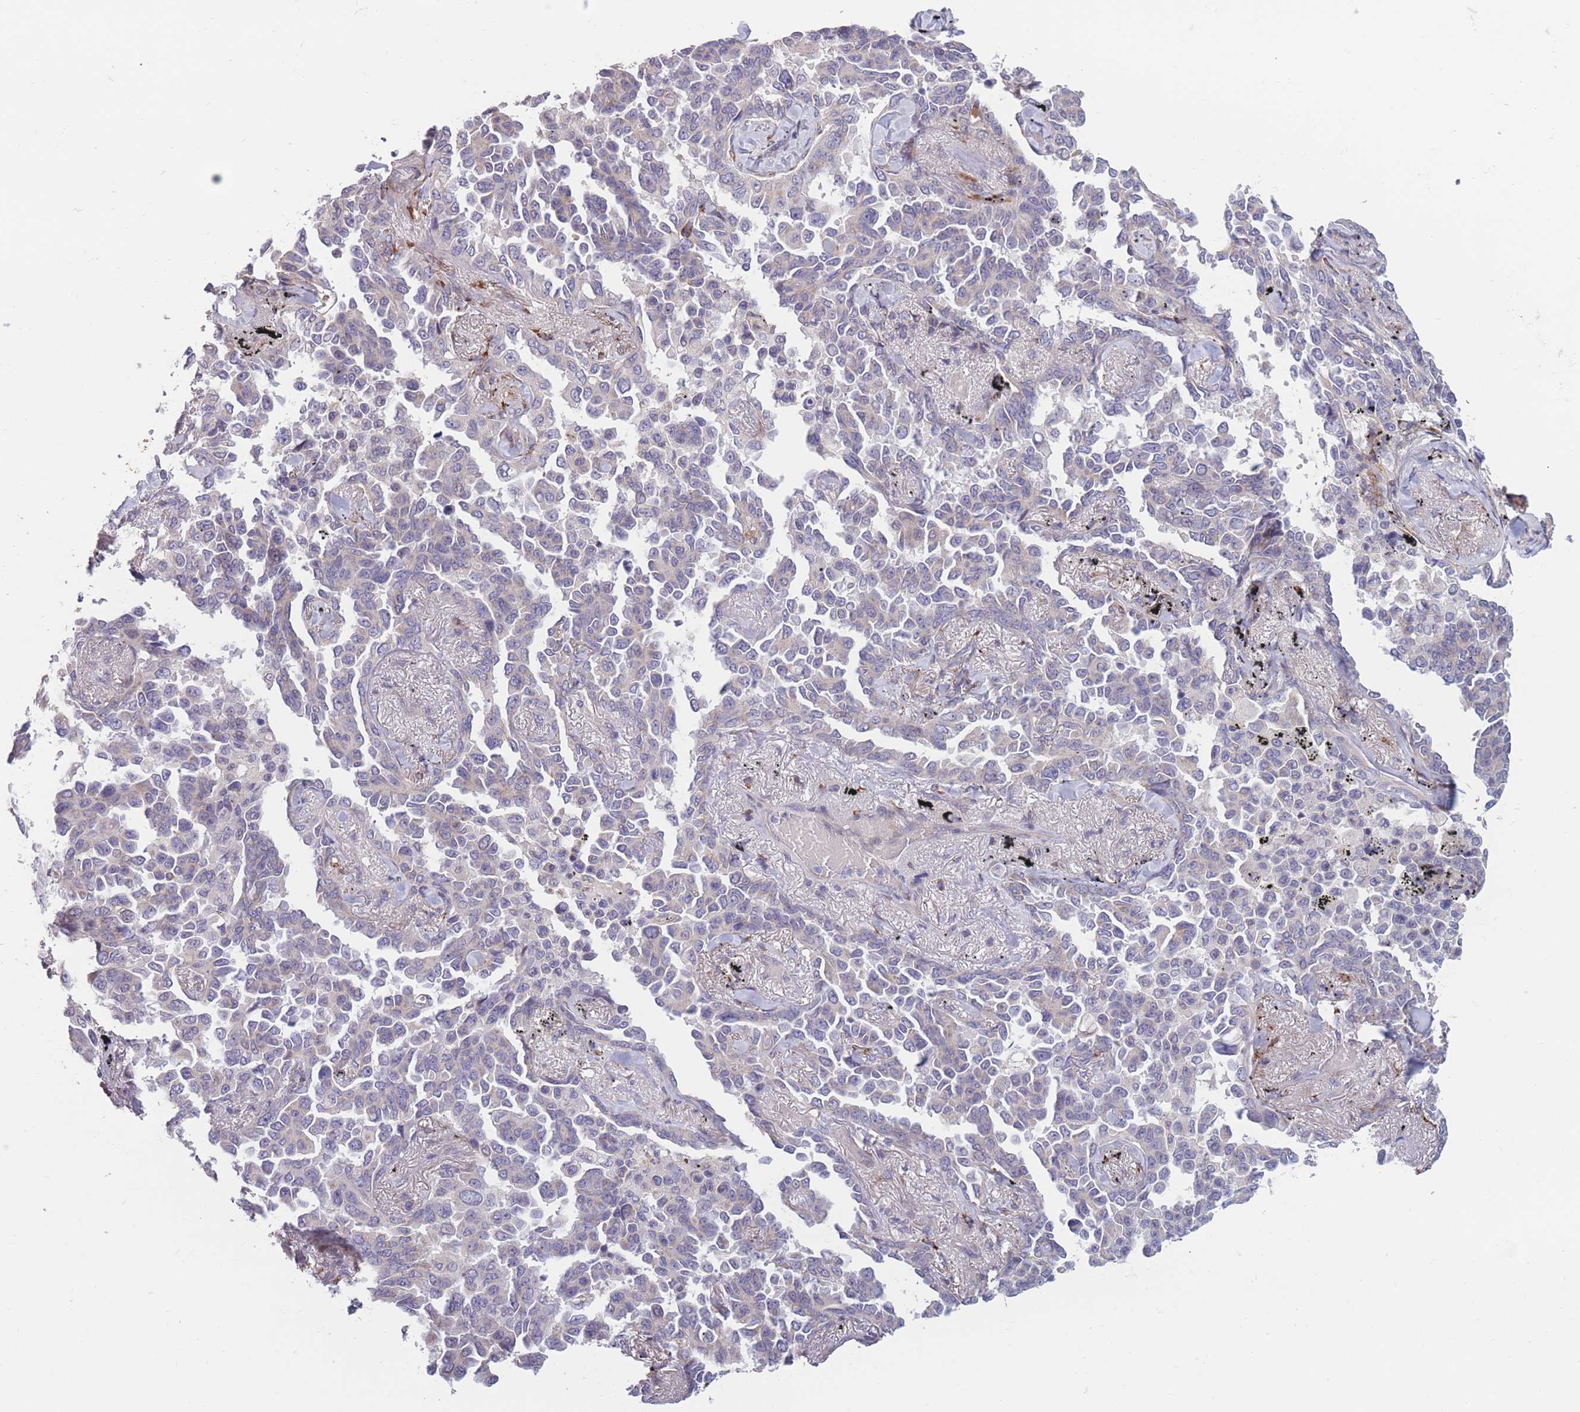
{"staining": {"intensity": "negative", "quantity": "none", "location": "none"}, "tissue": "lung cancer", "cell_type": "Tumor cells", "image_type": "cancer", "snomed": [{"axis": "morphology", "description": "Adenocarcinoma, NOS"}, {"axis": "topography", "description": "Lung"}], "caption": "An IHC histopathology image of lung cancer is shown. There is no staining in tumor cells of lung cancer. The staining is performed using DAB (3,3'-diaminobenzidine) brown chromogen with nuclei counter-stained in using hematoxylin.", "gene": "CCNQ", "patient": {"sex": "female", "age": 67}}